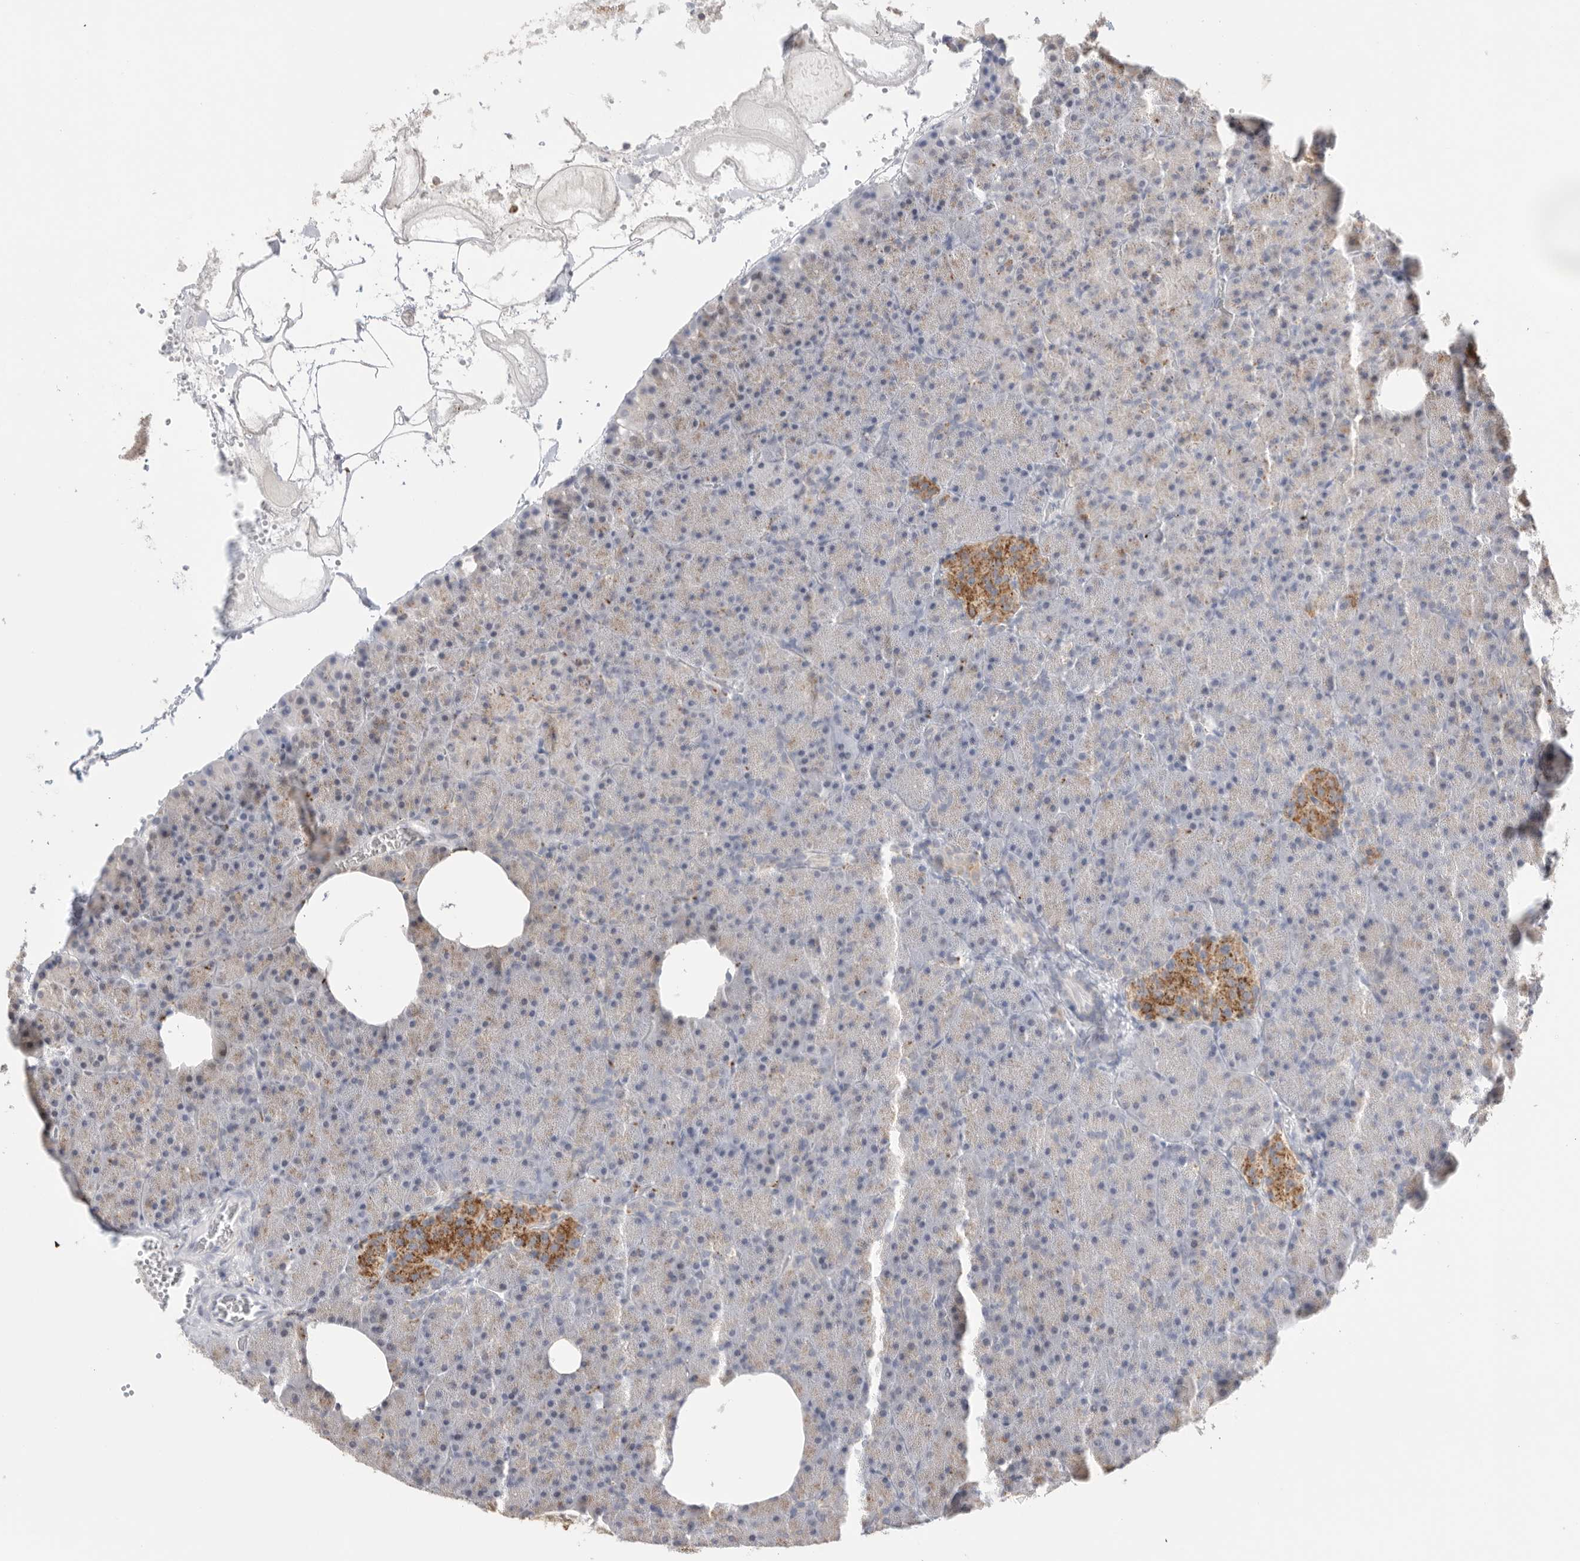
{"staining": {"intensity": "moderate", "quantity": "25%-75%", "location": "cytoplasmic/membranous"}, "tissue": "pancreas", "cell_type": "Exocrine glandular cells", "image_type": "normal", "snomed": [{"axis": "morphology", "description": "Normal tissue, NOS"}, {"axis": "morphology", "description": "Carcinoid, malignant, NOS"}, {"axis": "topography", "description": "Pancreas"}], "caption": "Exocrine glandular cells show moderate cytoplasmic/membranous positivity in approximately 25%-75% of cells in unremarkable pancreas. Using DAB (3,3'-diaminobenzidine) (brown) and hematoxylin (blue) stains, captured at high magnification using brightfield microscopy.", "gene": "GGH", "patient": {"sex": "female", "age": 35}}